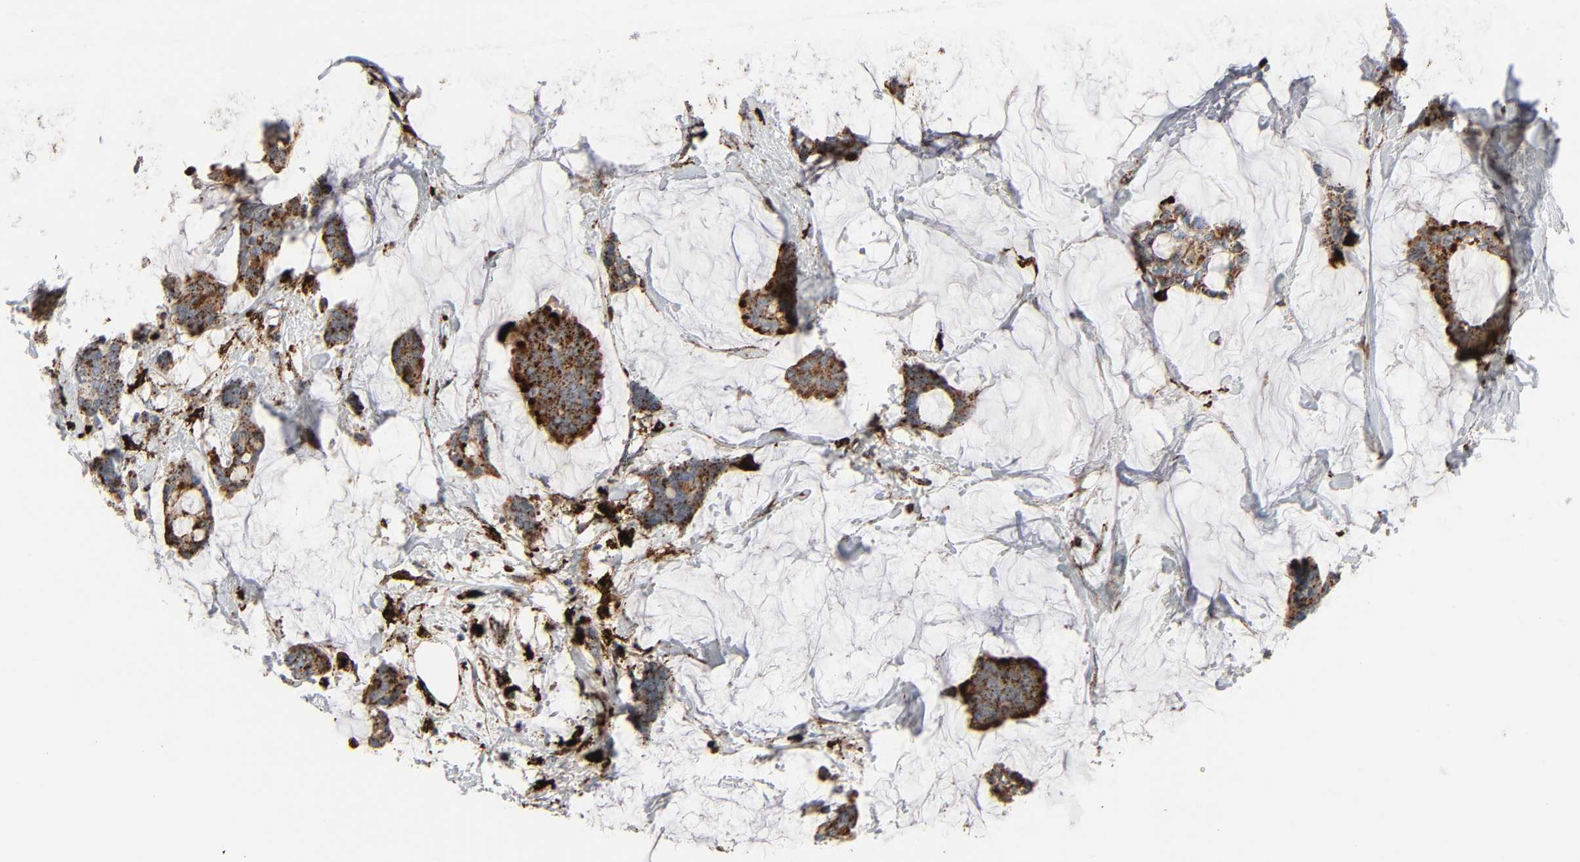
{"staining": {"intensity": "strong", "quantity": ">75%", "location": "cytoplasmic/membranous"}, "tissue": "breast cancer", "cell_type": "Tumor cells", "image_type": "cancer", "snomed": [{"axis": "morphology", "description": "Duct carcinoma"}, {"axis": "topography", "description": "Breast"}], "caption": "Breast cancer stained for a protein exhibits strong cytoplasmic/membranous positivity in tumor cells.", "gene": "PSAP", "patient": {"sex": "female", "age": 93}}